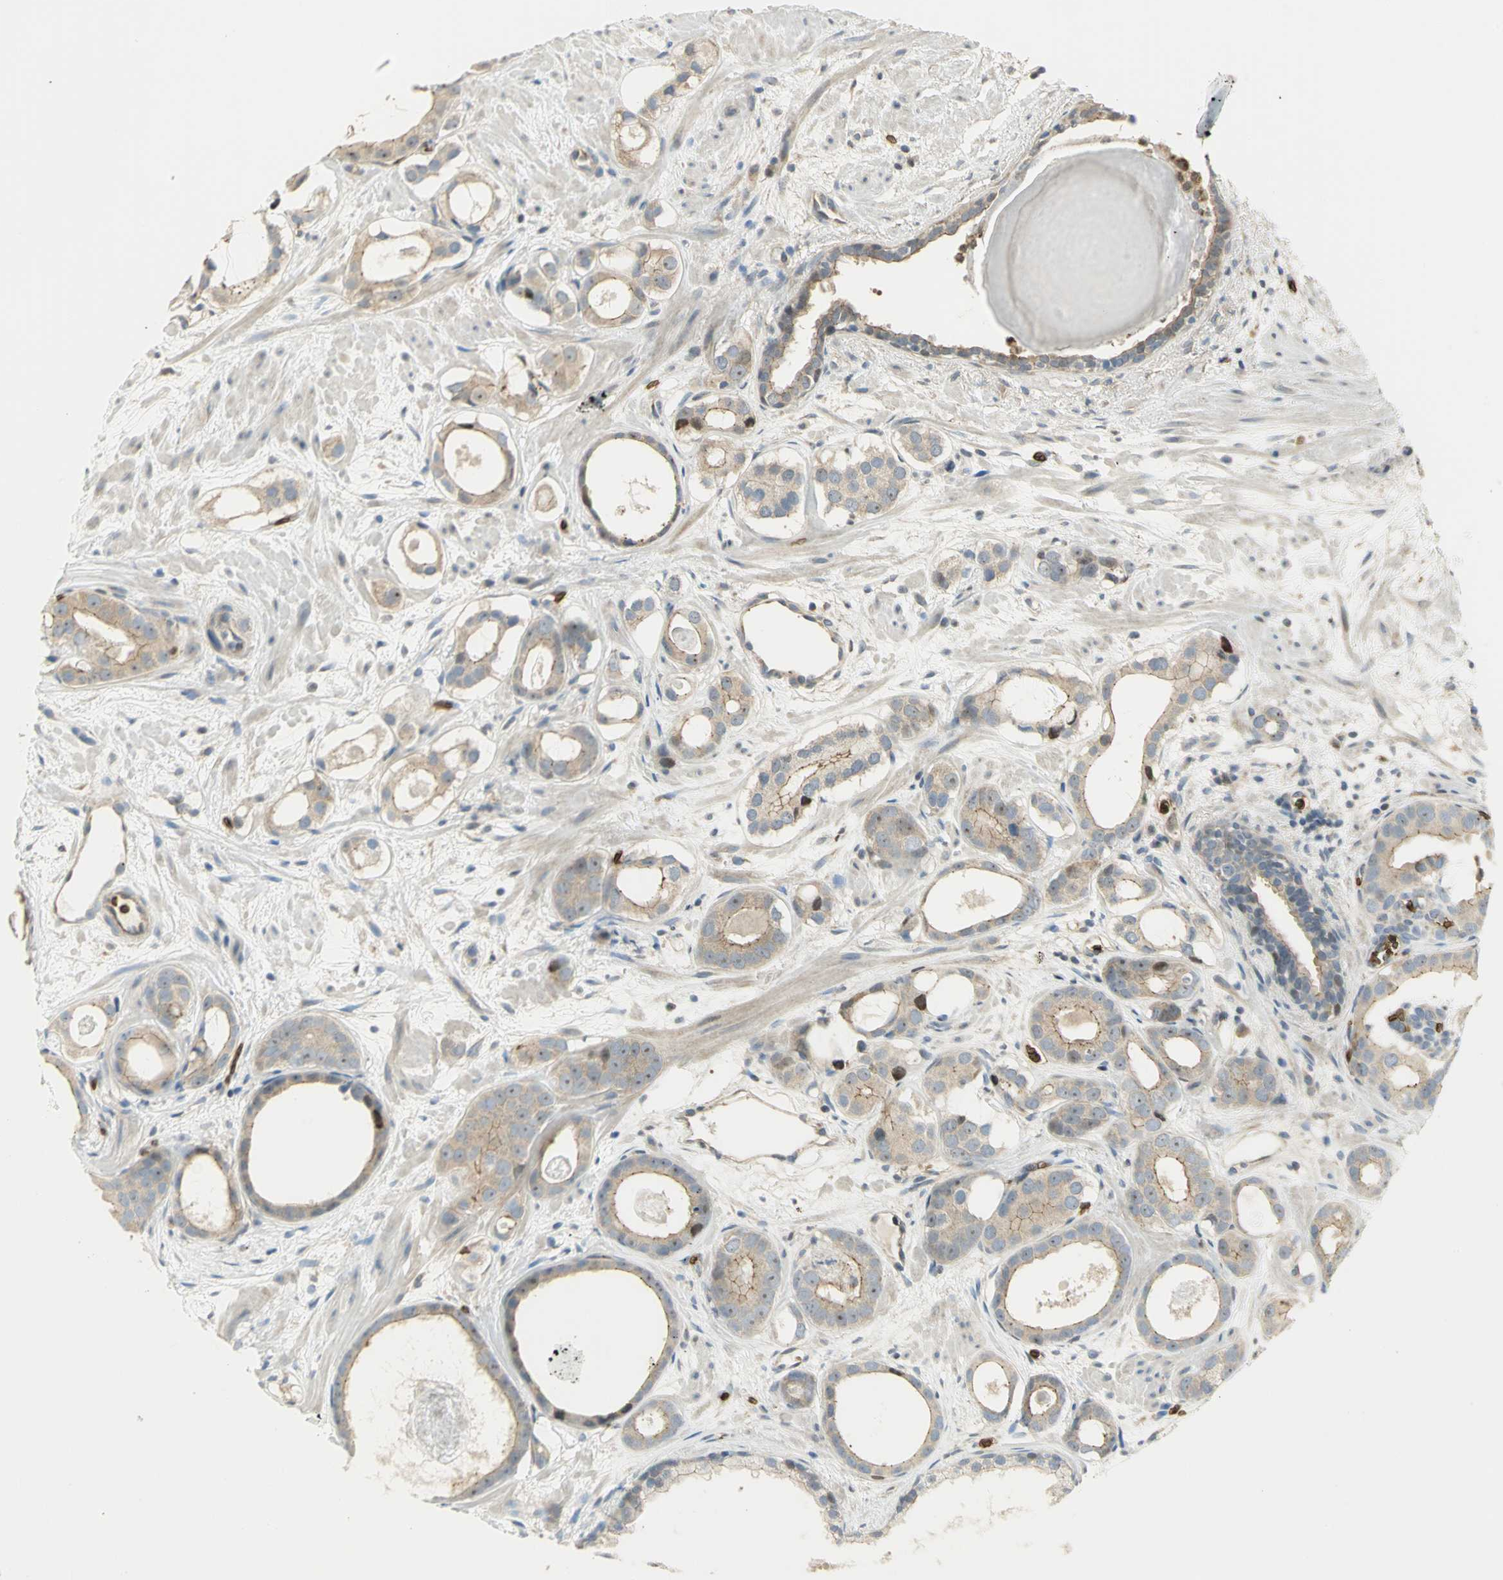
{"staining": {"intensity": "moderate", "quantity": ">75%", "location": "cytoplasmic/membranous"}, "tissue": "prostate cancer", "cell_type": "Tumor cells", "image_type": "cancer", "snomed": [{"axis": "morphology", "description": "Adenocarcinoma, Low grade"}, {"axis": "topography", "description": "Prostate"}], "caption": "High-magnification brightfield microscopy of adenocarcinoma (low-grade) (prostate) stained with DAB (brown) and counterstained with hematoxylin (blue). tumor cells exhibit moderate cytoplasmic/membranous positivity is seen in approximately>75% of cells.", "gene": "ANK1", "patient": {"sex": "male", "age": 57}}